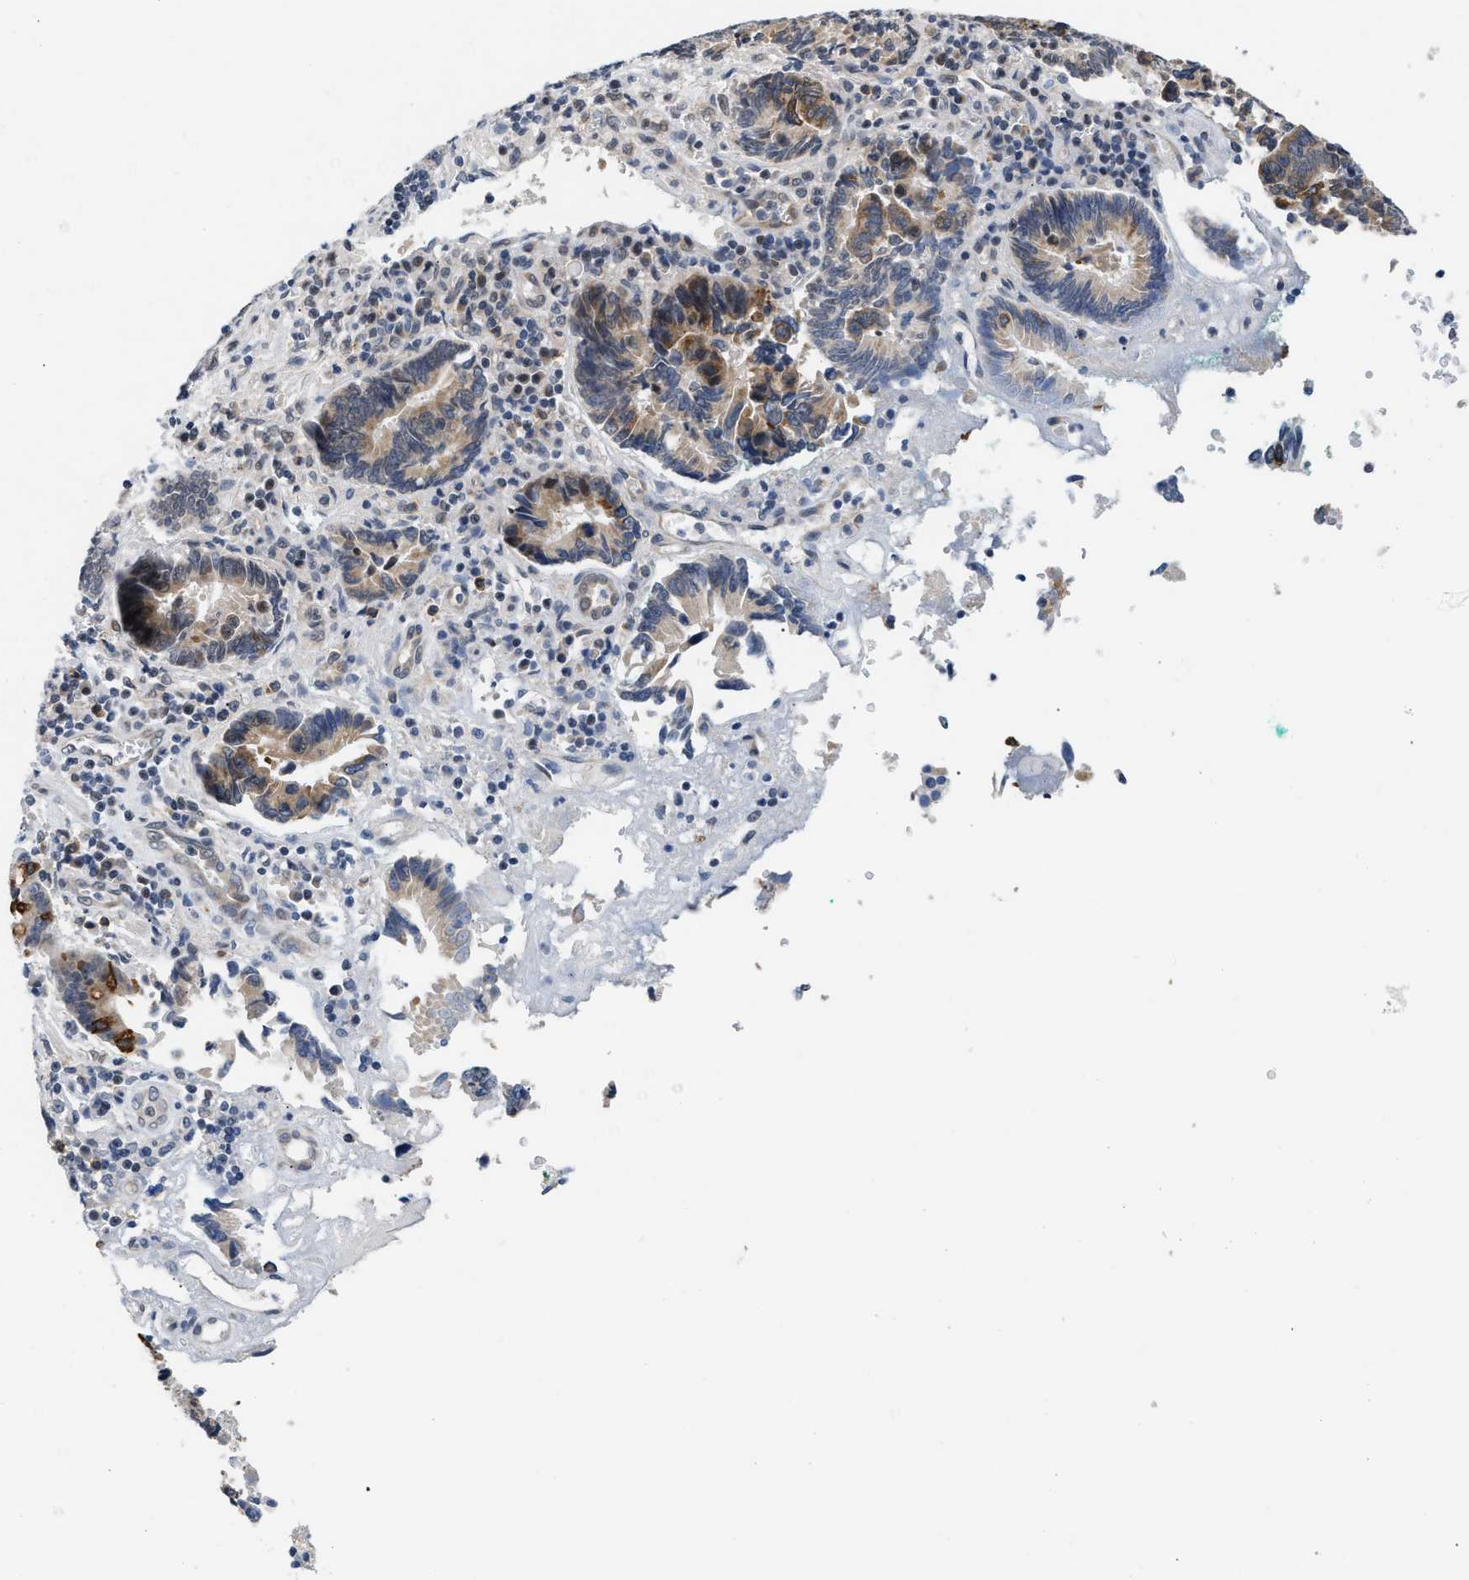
{"staining": {"intensity": "moderate", "quantity": "25%-75%", "location": "cytoplasmic/membranous"}, "tissue": "pancreatic cancer", "cell_type": "Tumor cells", "image_type": "cancer", "snomed": [{"axis": "morphology", "description": "Adenocarcinoma, NOS"}, {"axis": "topography", "description": "Pancreas"}], "caption": "Adenocarcinoma (pancreatic) stained with a brown dye reveals moderate cytoplasmic/membranous positive expression in about 25%-75% of tumor cells.", "gene": "TXNRD3", "patient": {"sex": "female", "age": 70}}